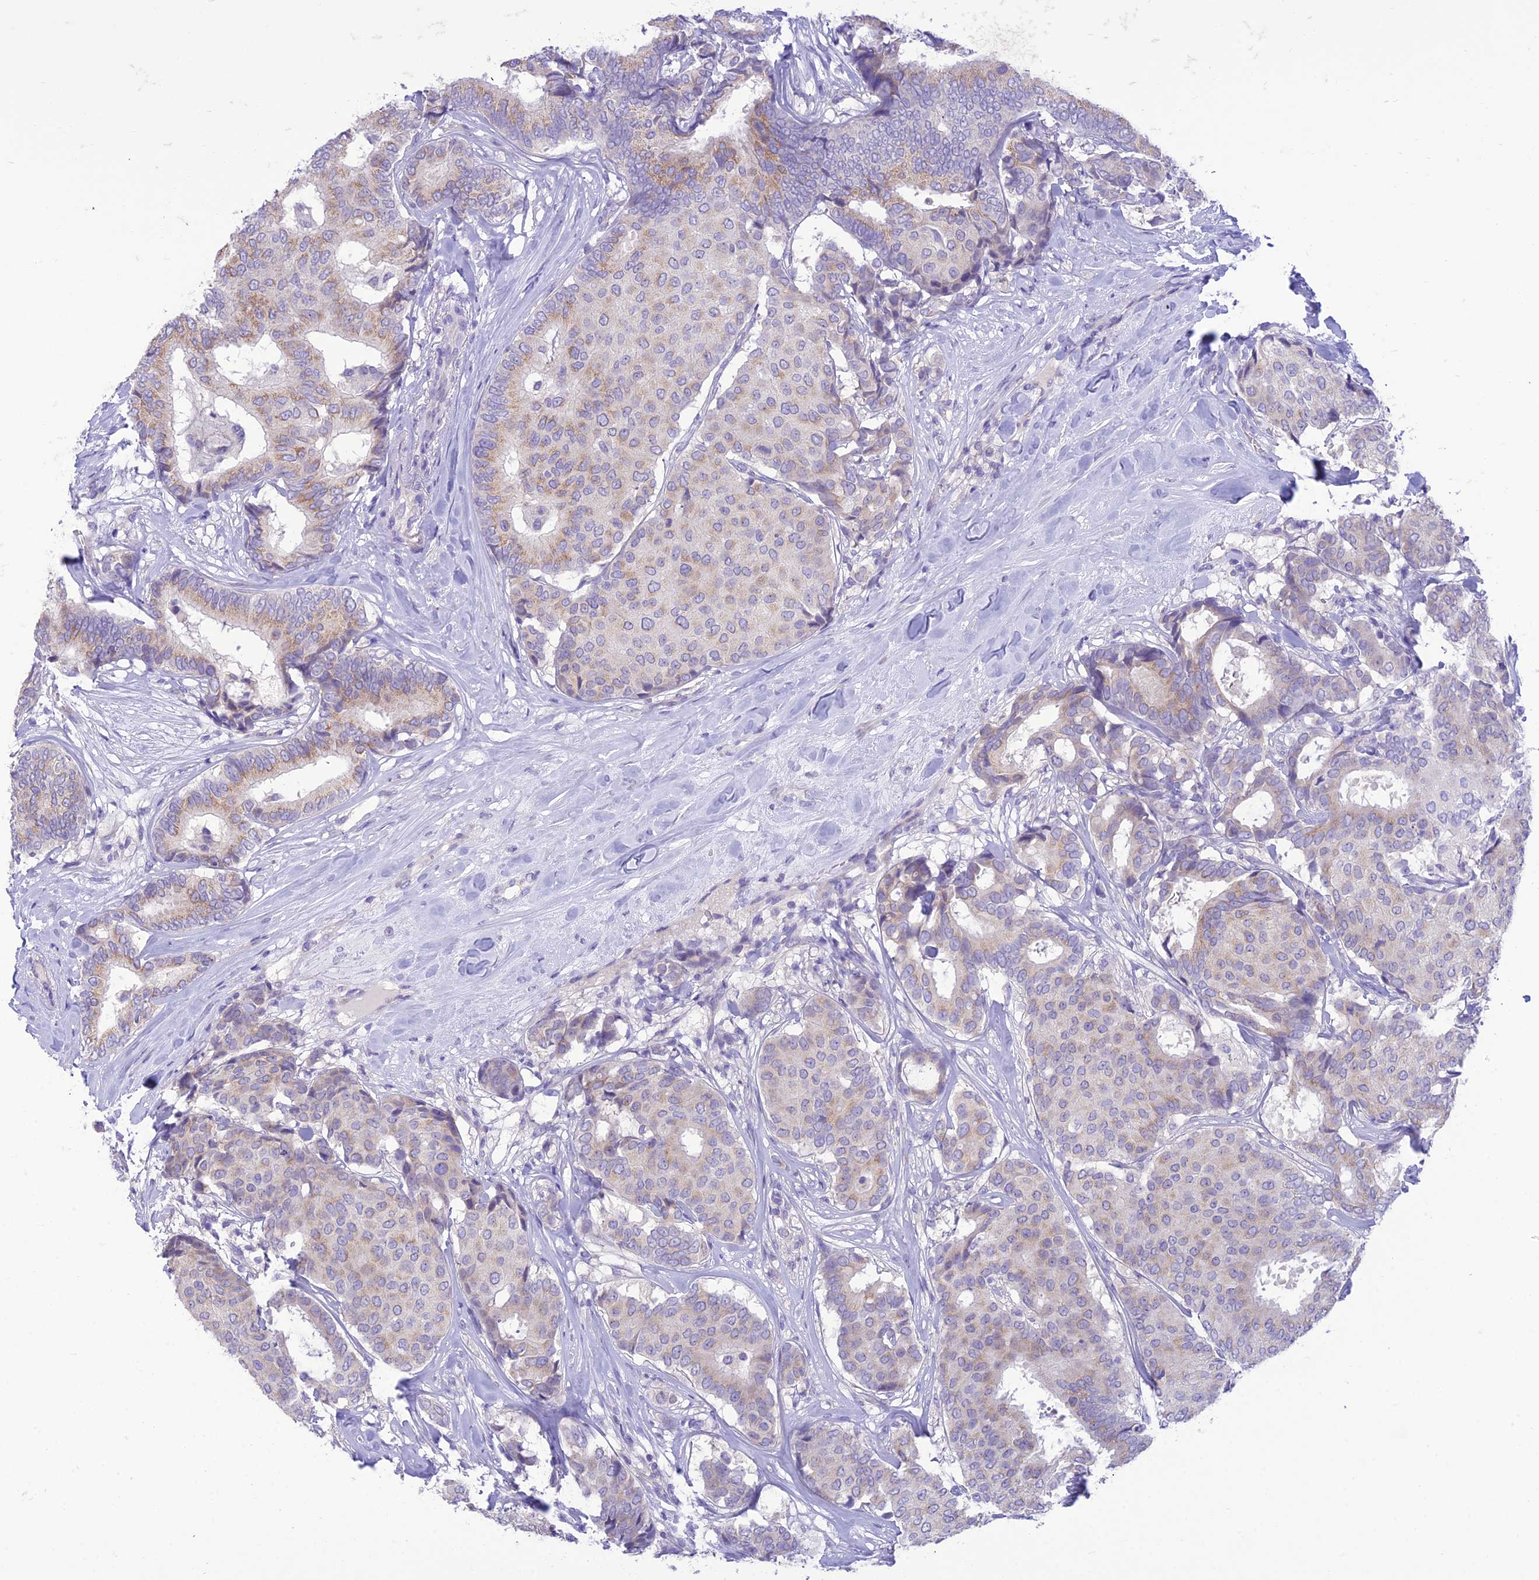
{"staining": {"intensity": "weak", "quantity": "25%-75%", "location": "cytoplasmic/membranous"}, "tissue": "breast cancer", "cell_type": "Tumor cells", "image_type": "cancer", "snomed": [{"axis": "morphology", "description": "Duct carcinoma"}, {"axis": "topography", "description": "Breast"}], "caption": "DAB (3,3'-diaminobenzidine) immunohistochemical staining of human breast cancer demonstrates weak cytoplasmic/membranous protein expression in about 25%-75% of tumor cells. Ihc stains the protein of interest in brown and the nuclei are stained blue.", "gene": "DHDH", "patient": {"sex": "female", "age": 75}}